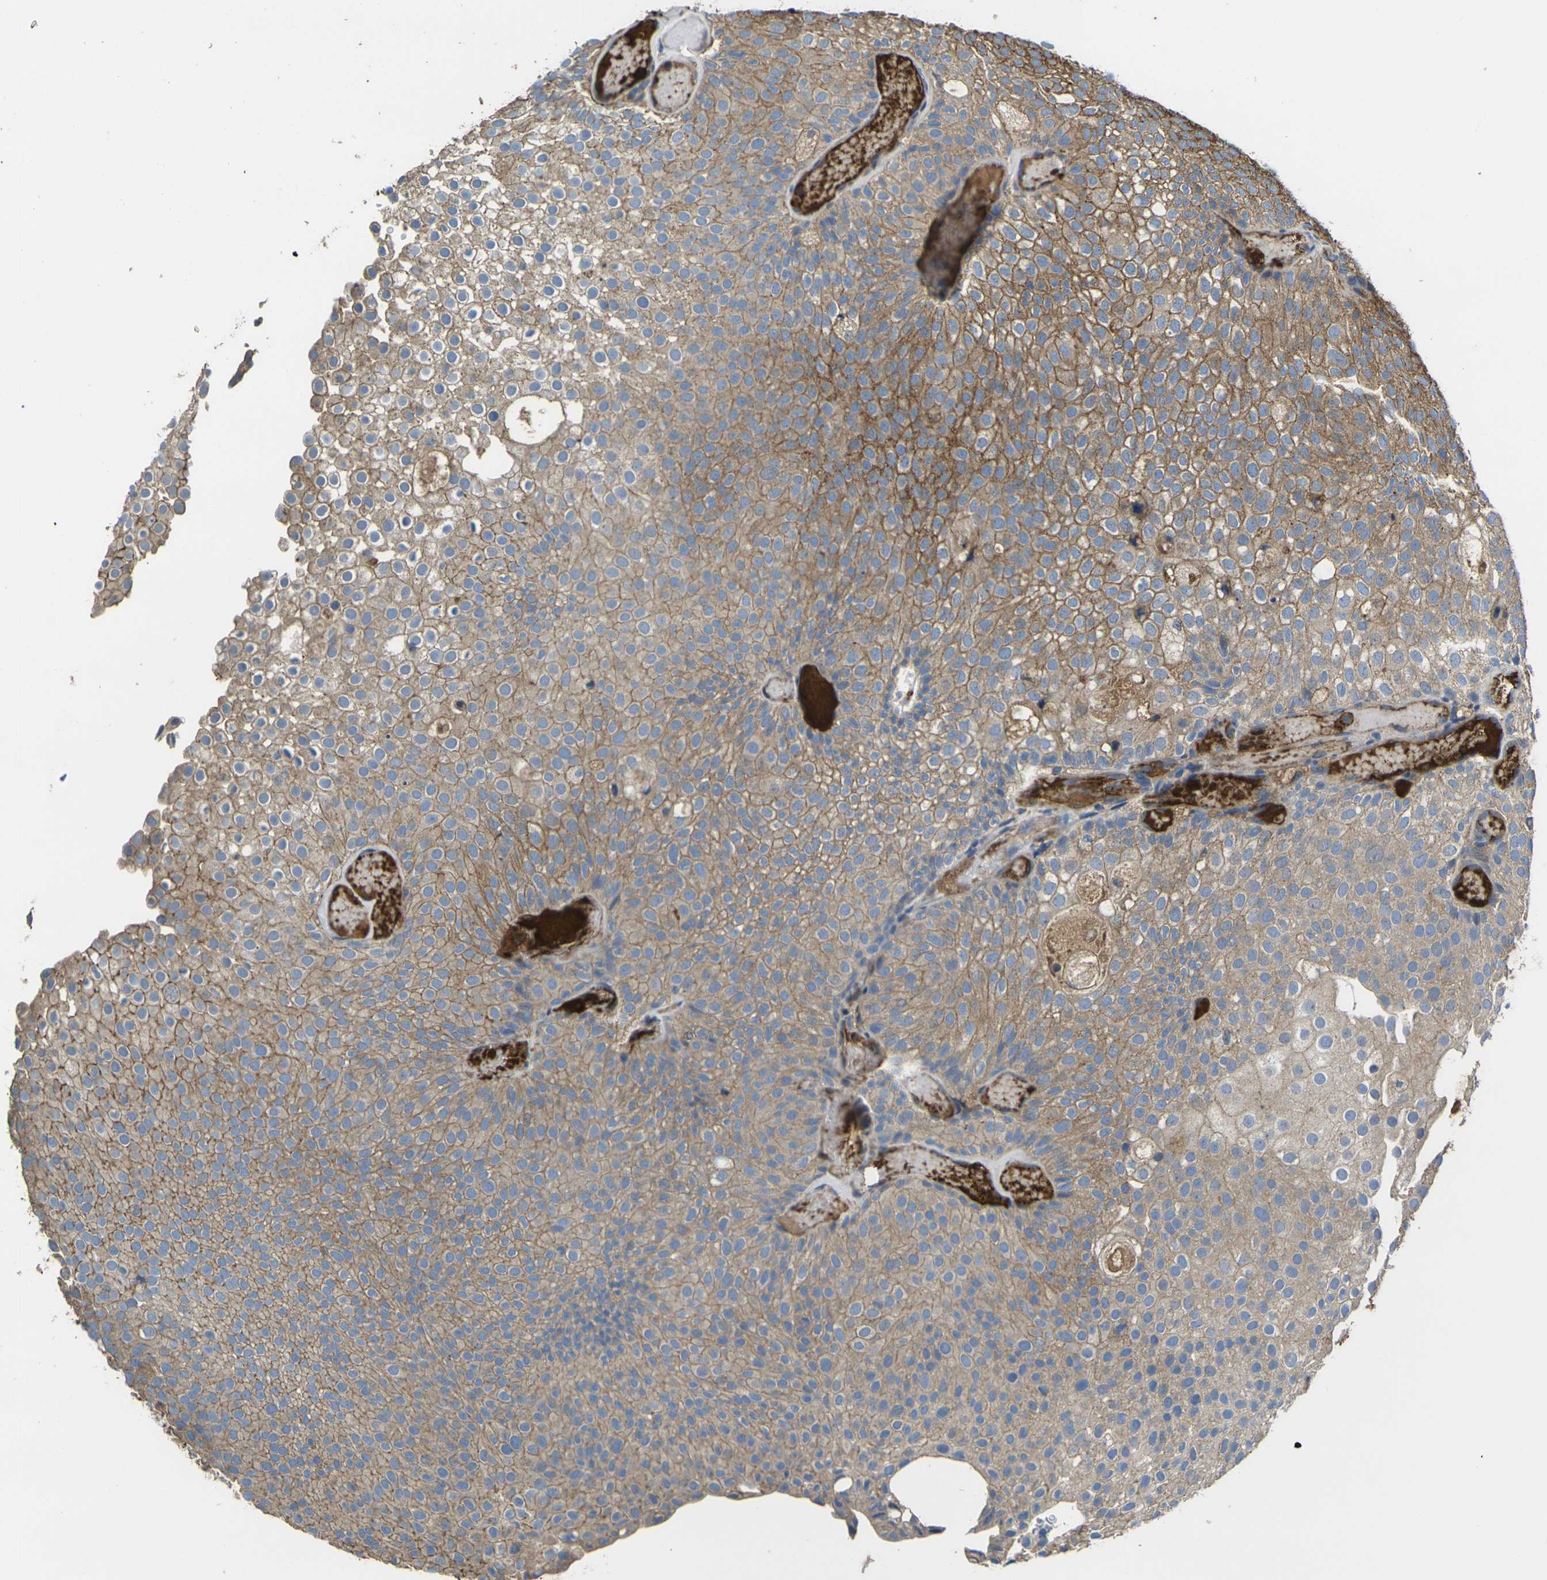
{"staining": {"intensity": "moderate", "quantity": ">75%", "location": "cytoplasmic/membranous"}, "tissue": "urothelial cancer", "cell_type": "Tumor cells", "image_type": "cancer", "snomed": [{"axis": "morphology", "description": "Urothelial carcinoma, Low grade"}, {"axis": "topography", "description": "Urinary bladder"}], "caption": "This image exhibits immunohistochemistry (IHC) staining of urothelial carcinoma (low-grade), with medium moderate cytoplasmic/membranous positivity in approximately >75% of tumor cells.", "gene": "HSPG2", "patient": {"sex": "male", "age": 78}}